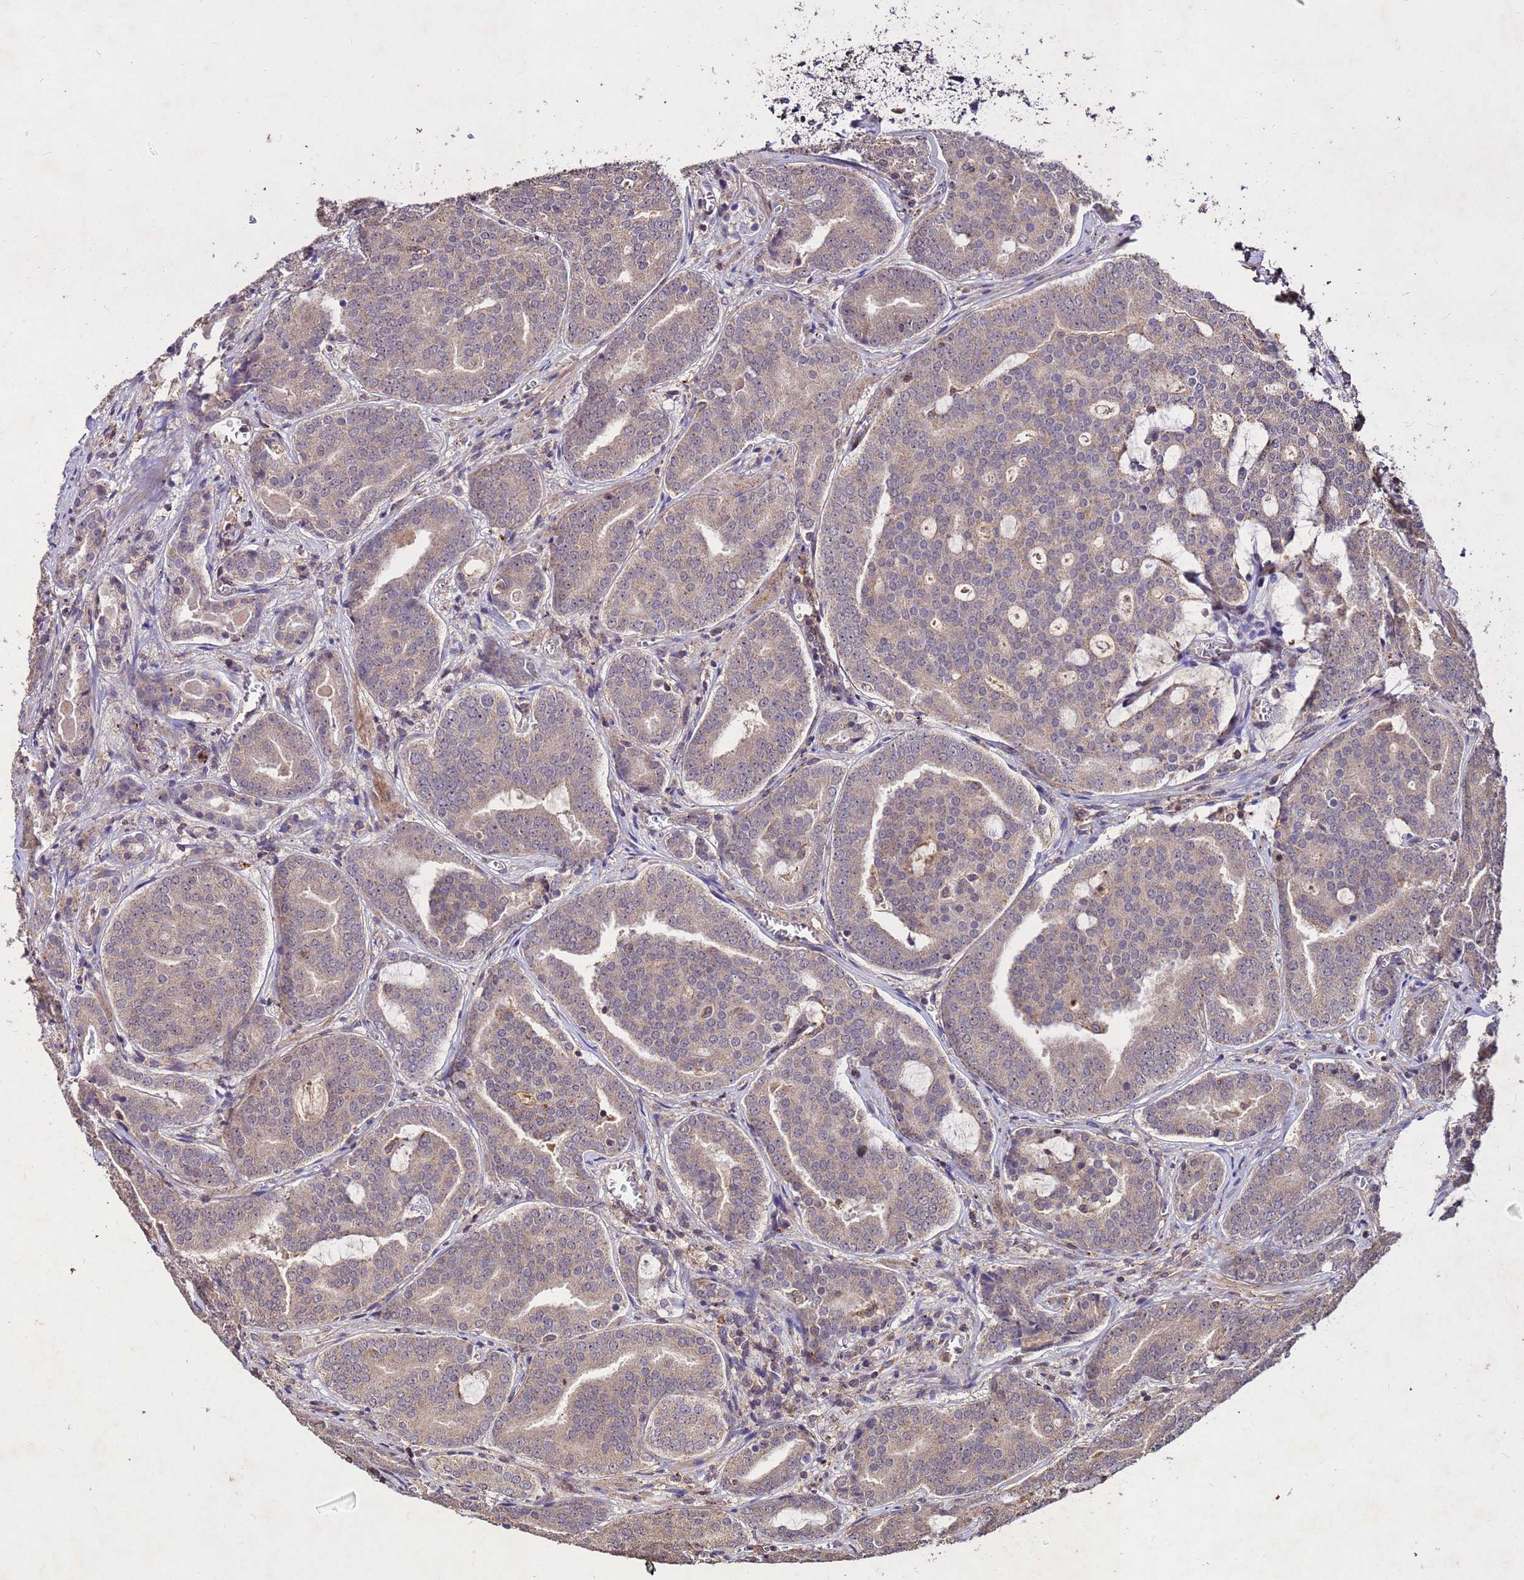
{"staining": {"intensity": "weak", "quantity": ">75%", "location": "cytoplasmic/membranous"}, "tissue": "prostate cancer", "cell_type": "Tumor cells", "image_type": "cancer", "snomed": [{"axis": "morphology", "description": "Adenocarcinoma, High grade"}, {"axis": "topography", "description": "Prostate"}], "caption": "IHC photomicrograph of neoplastic tissue: human prostate cancer (adenocarcinoma (high-grade)) stained using immunohistochemistry (IHC) shows low levels of weak protein expression localized specifically in the cytoplasmic/membranous of tumor cells, appearing as a cytoplasmic/membranous brown color.", "gene": "TOR4A", "patient": {"sex": "male", "age": 55}}